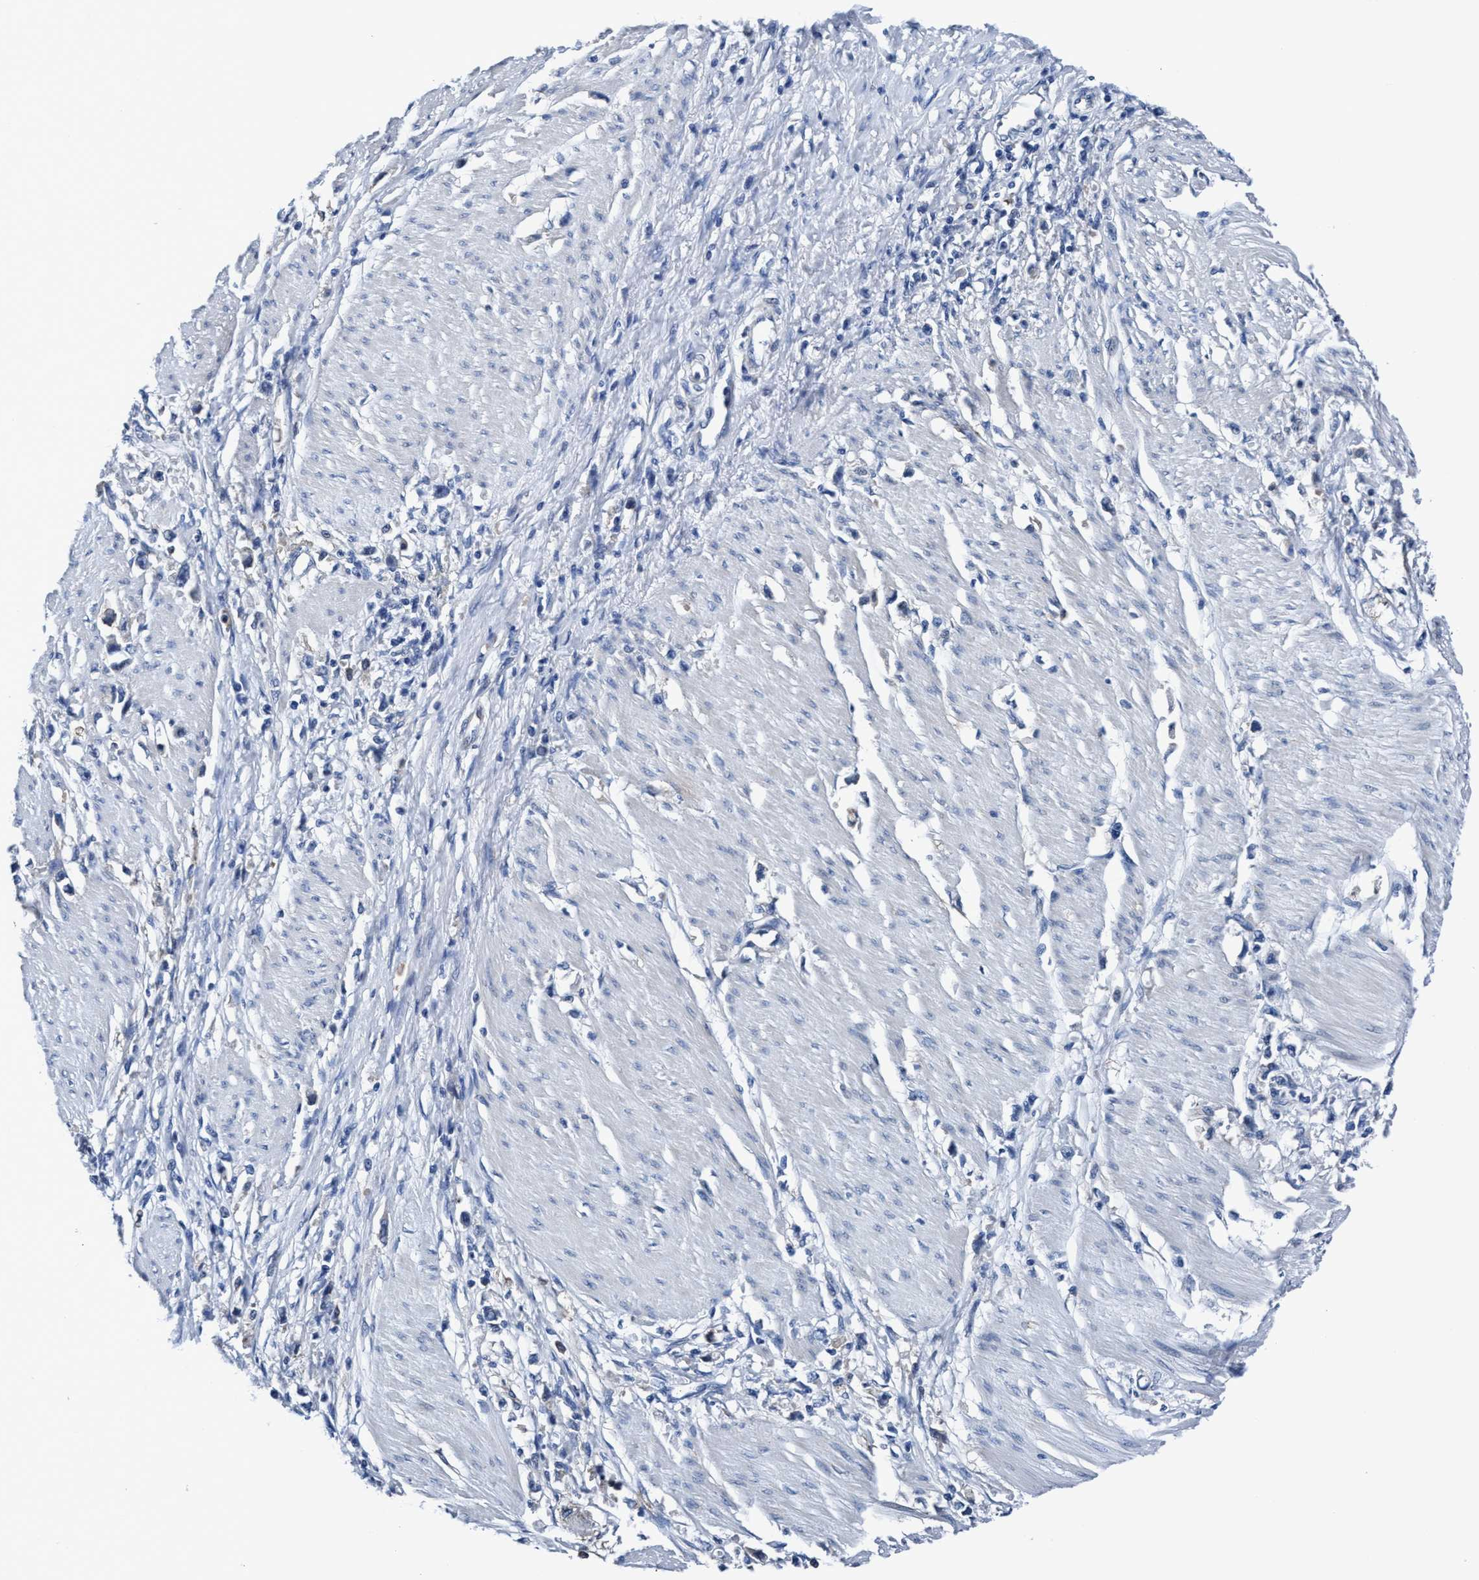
{"staining": {"intensity": "negative", "quantity": "none", "location": "none"}, "tissue": "stomach cancer", "cell_type": "Tumor cells", "image_type": "cancer", "snomed": [{"axis": "morphology", "description": "Adenocarcinoma, NOS"}, {"axis": "topography", "description": "Stomach"}], "caption": "The histopathology image reveals no significant positivity in tumor cells of adenocarcinoma (stomach).", "gene": "TMEM94", "patient": {"sex": "female", "age": 59}}